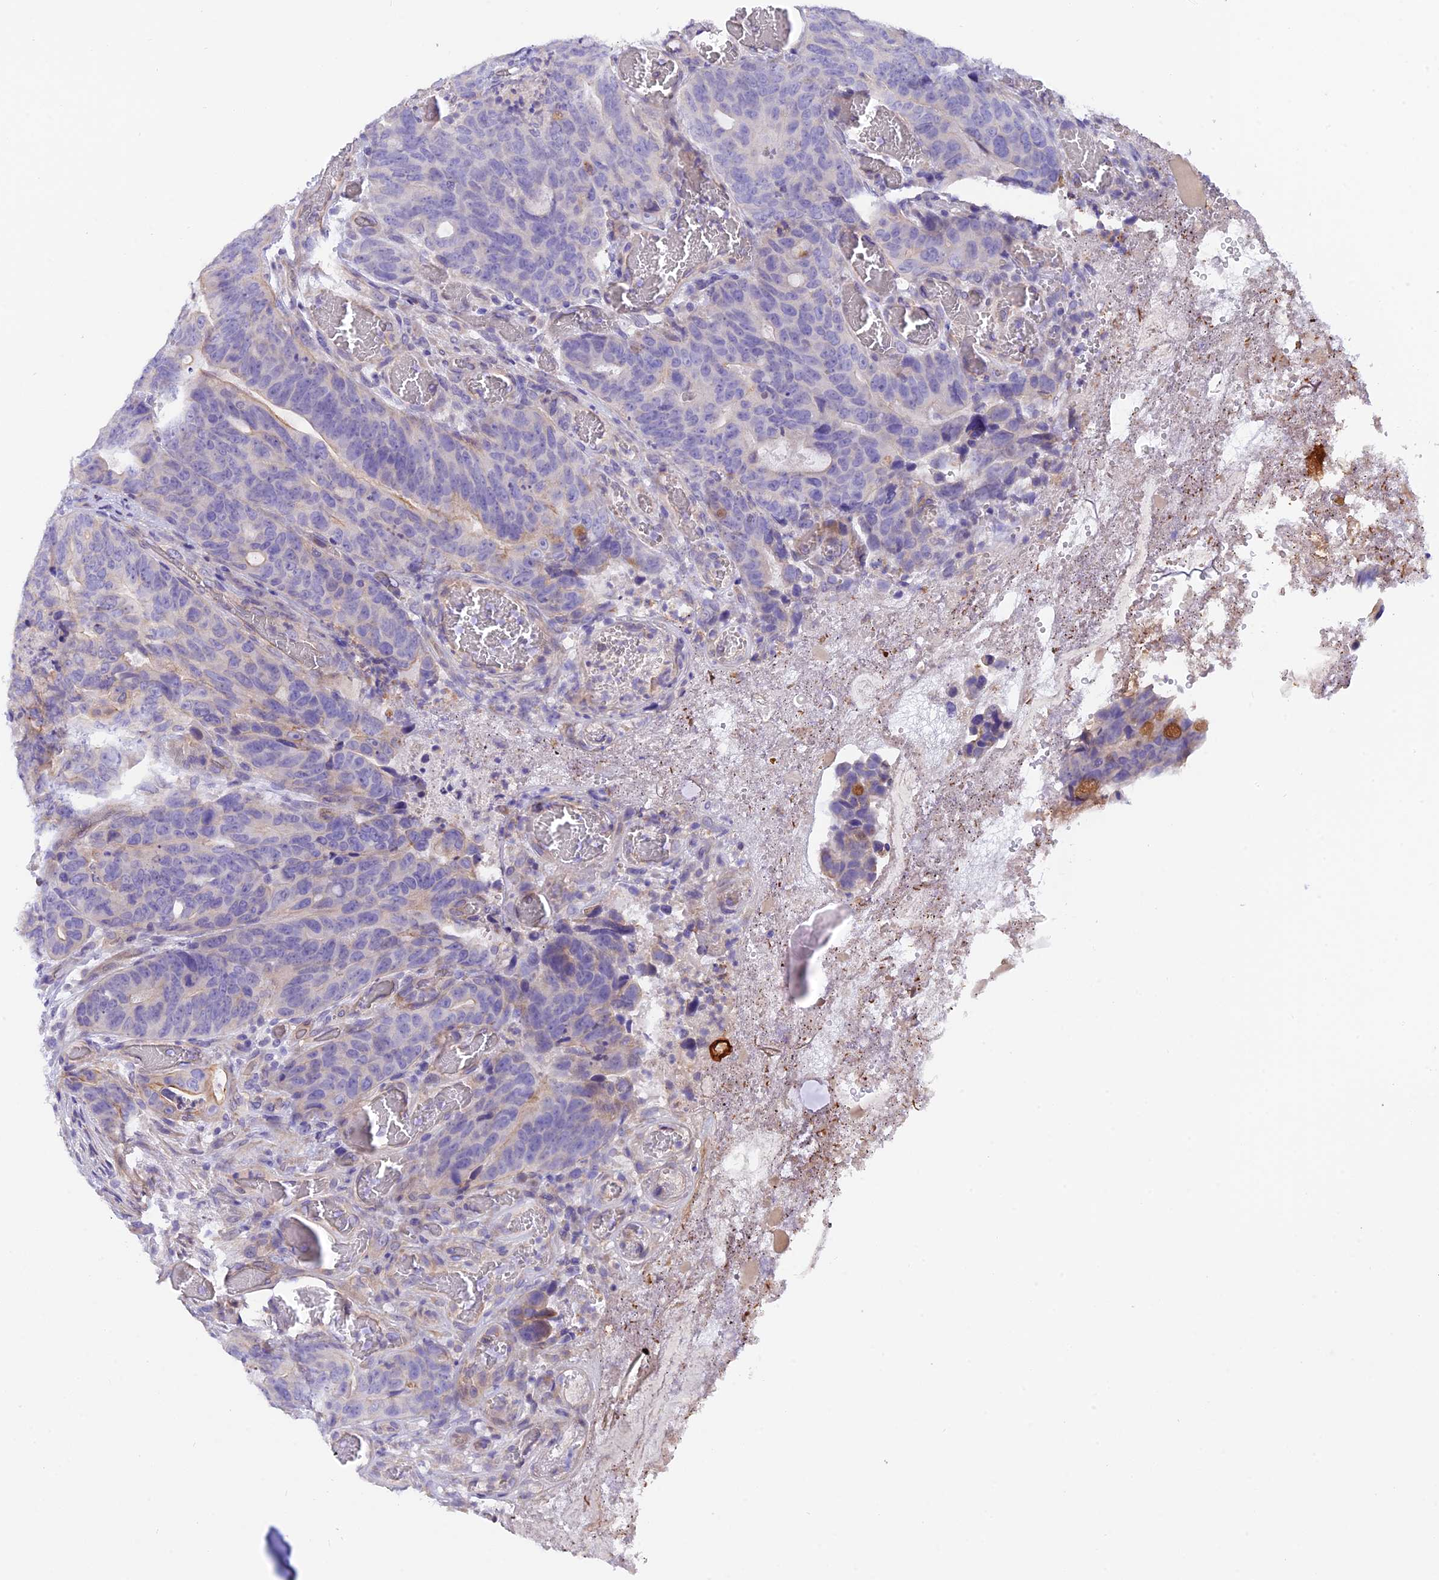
{"staining": {"intensity": "moderate", "quantity": "<25%", "location": "cytoplasmic/membranous"}, "tissue": "colorectal cancer", "cell_type": "Tumor cells", "image_type": "cancer", "snomed": [{"axis": "morphology", "description": "Adenocarcinoma, NOS"}, {"axis": "topography", "description": "Colon"}], "caption": "DAB (3,3'-diaminobenzidine) immunohistochemical staining of colorectal cancer (adenocarcinoma) shows moderate cytoplasmic/membranous protein positivity in about <25% of tumor cells.", "gene": "C17orf67", "patient": {"sex": "female", "age": 82}}